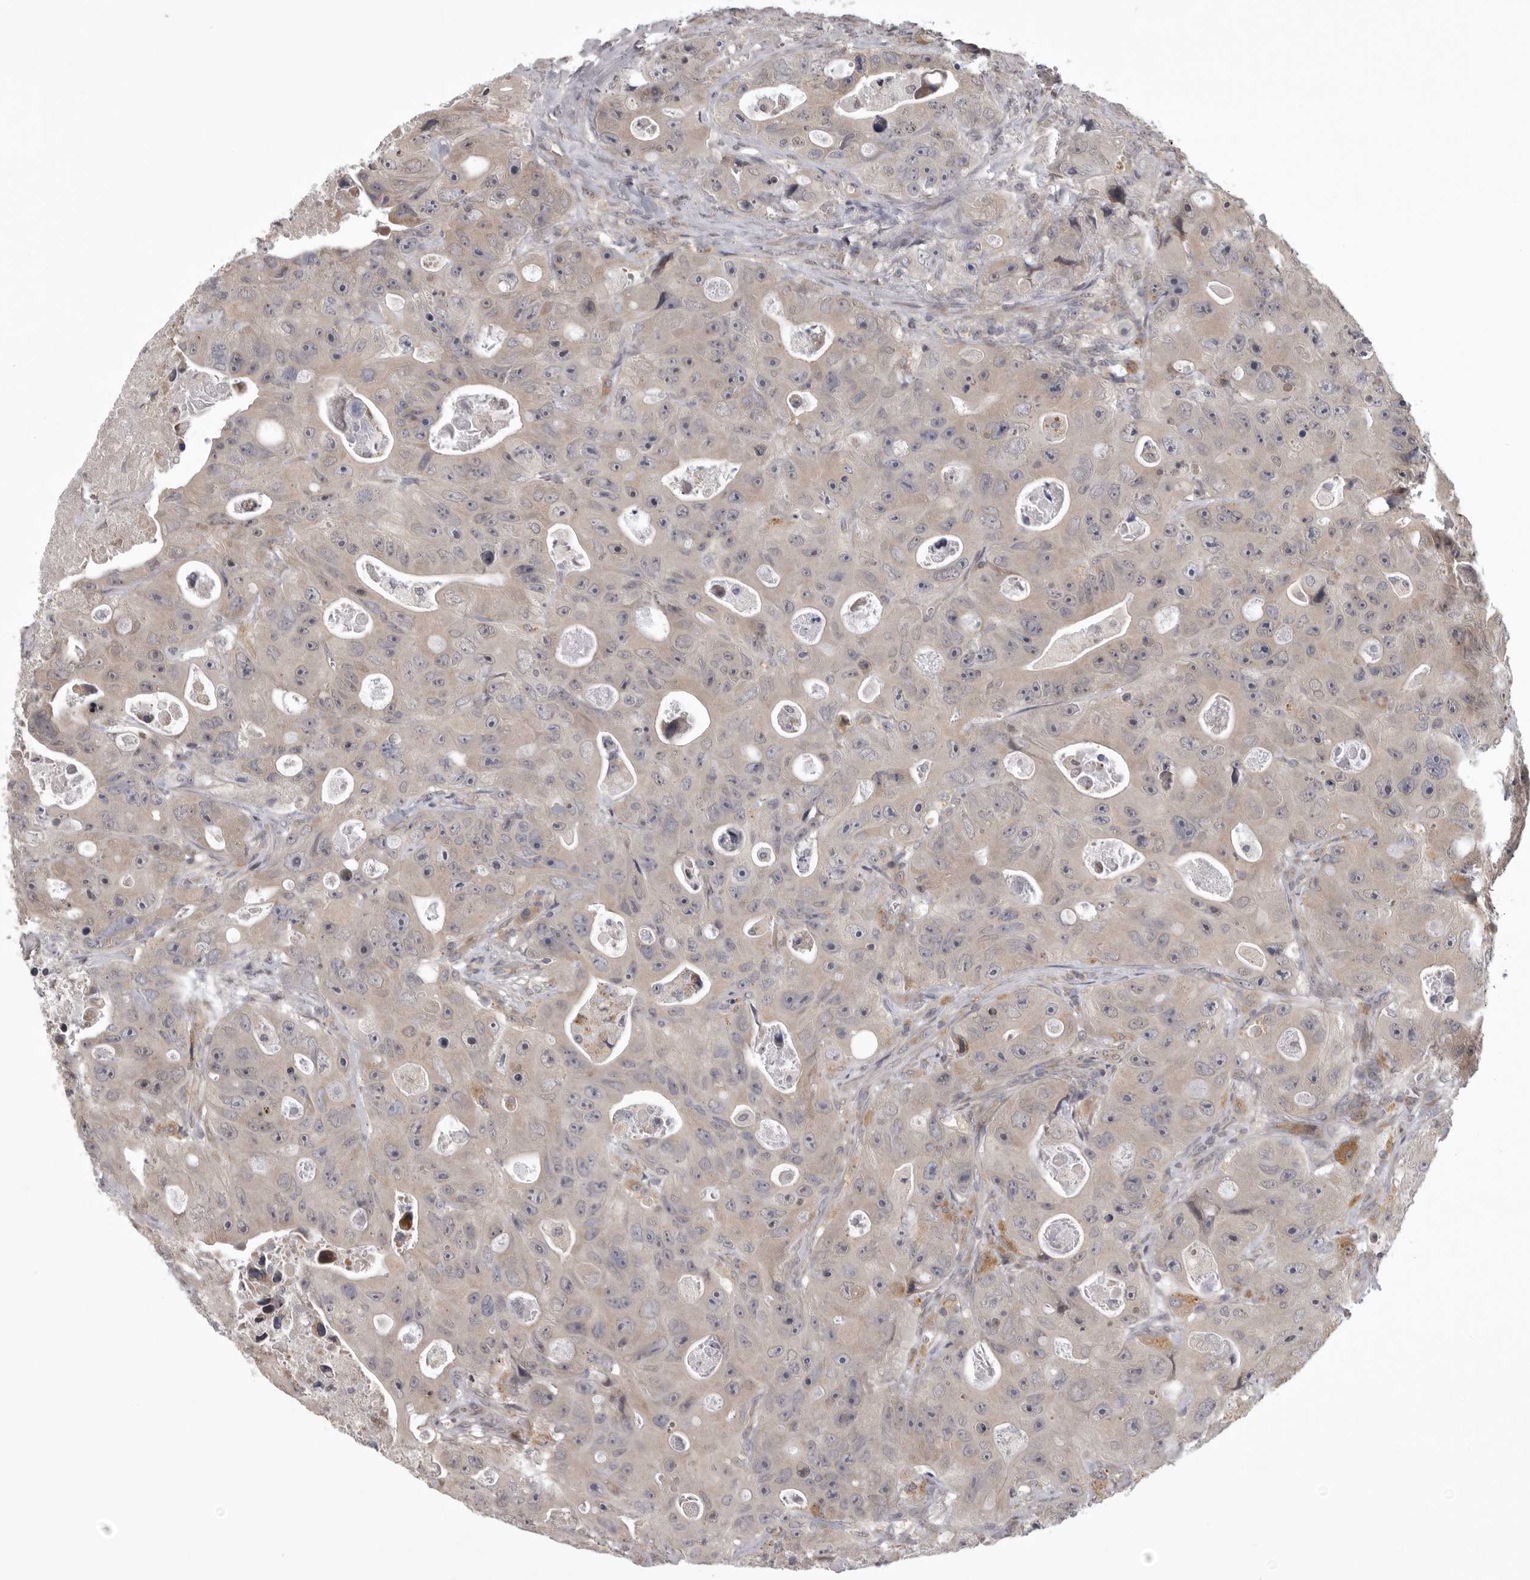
{"staining": {"intensity": "weak", "quantity": "<25%", "location": "cytoplasmic/membranous"}, "tissue": "colorectal cancer", "cell_type": "Tumor cells", "image_type": "cancer", "snomed": [{"axis": "morphology", "description": "Adenocarcinoma, NOS"}, {"axis": "topography", "description": "Colon"}], "caption": "A micrograph of human colorectal adenocarcinoma is negative for staining in tumor cells. Brightfield microscopy of IHC stained with DAB (brown) and hematoxylin (blue), captured at high magnification.", "gene": "C1orf109", "patient": {"sex": "female", "age": 46}}